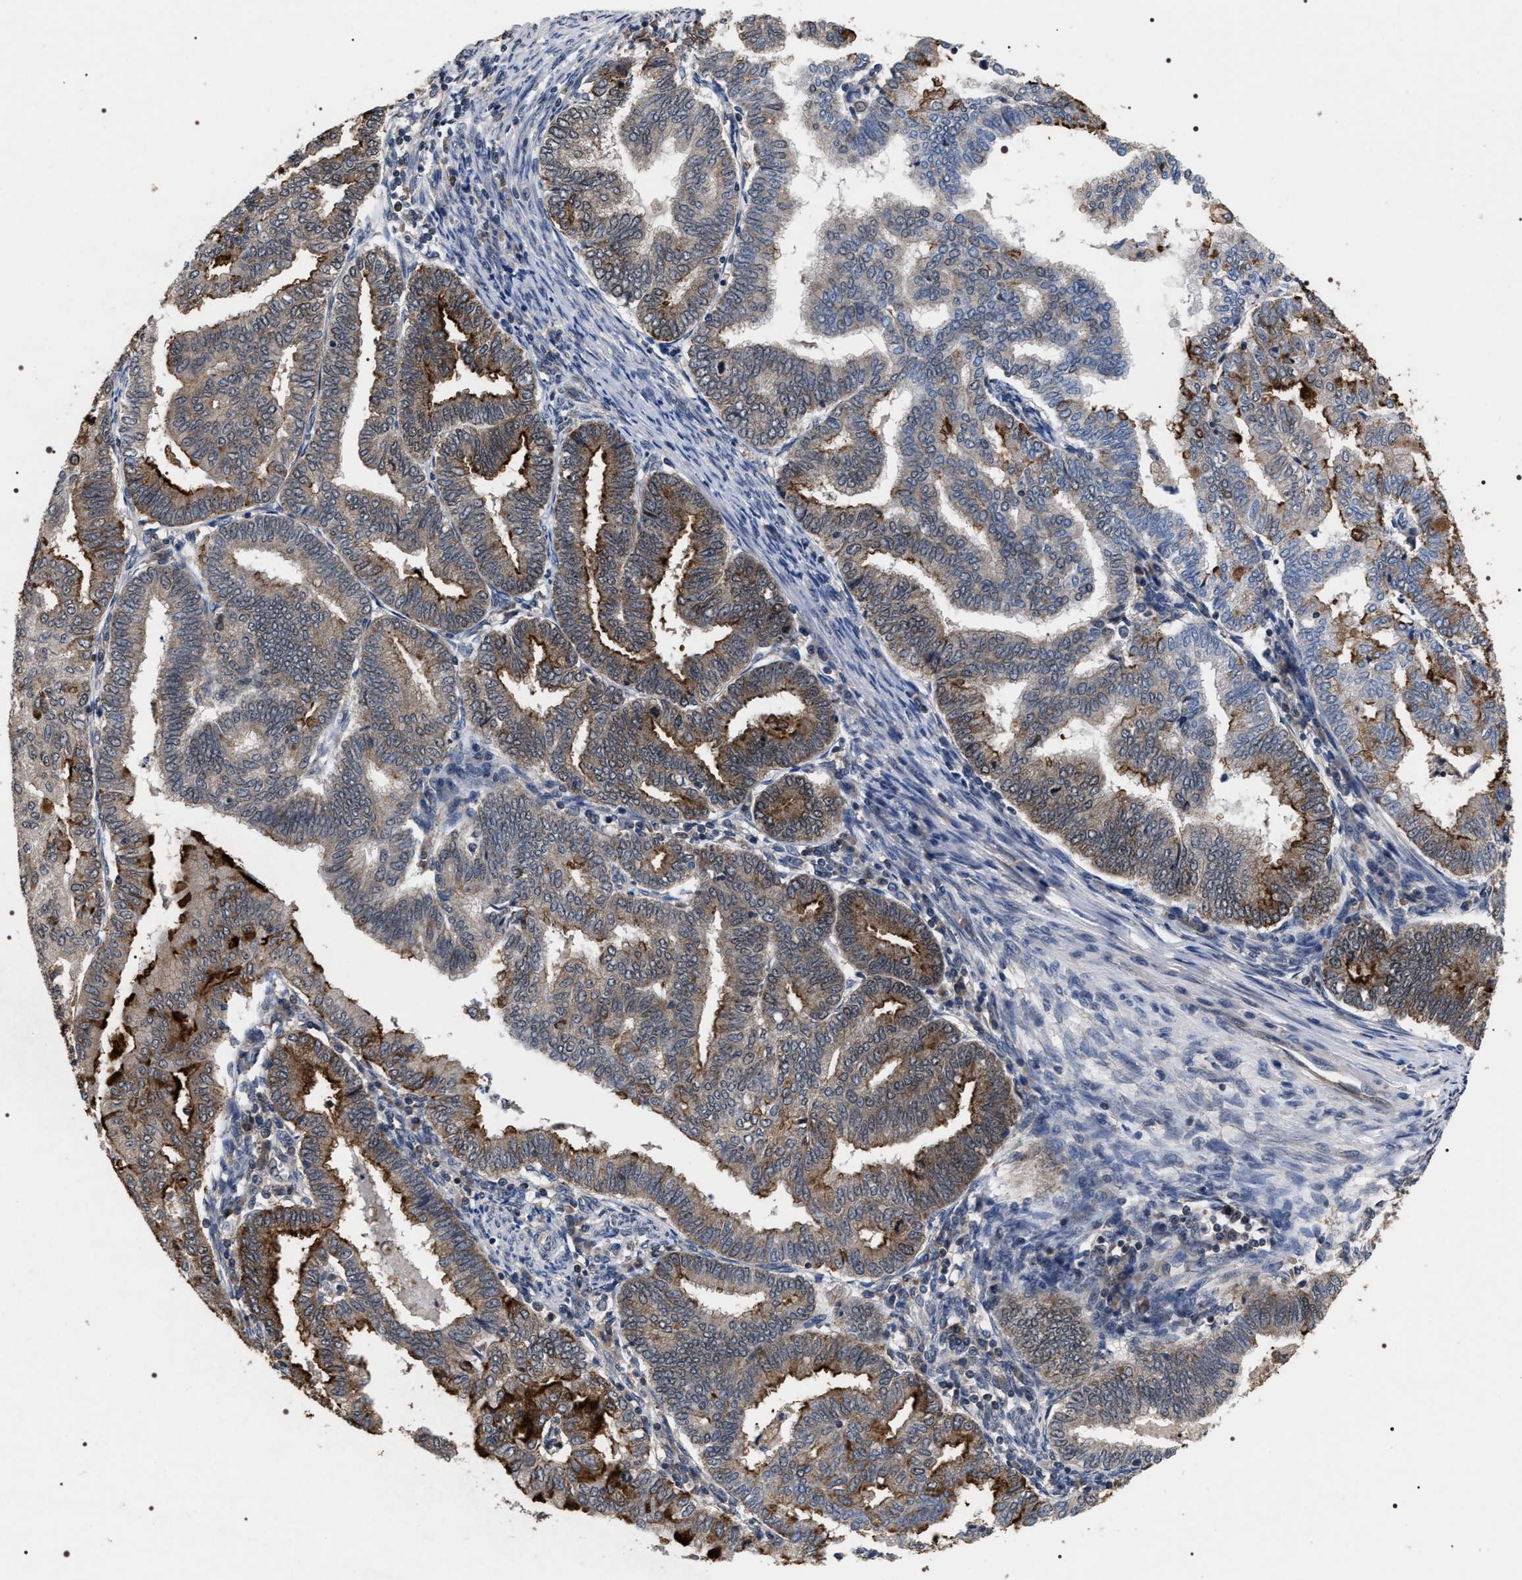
{"staining": {"intensity": "strong", "quantity": "25%-75%", "location": "cytoplasmic/membranous"}, "tissue": "endometrial cancer", "cell_type": "Tumor cells", "image_type": "cancer", "snomed": [{"axis": "morphology", "description": "Polyp, NOS"}, {"axis": "morphology", "description": "Adenocarcinoma, NOS"}, {"axis": "morphology", "description": "Adenoma, NOS"}, {"axis": "topography", "description": "Endometrium"}], "caption": "Immunohistochemistry (IHC) photomicrograph of neoplastic tissue: endometrial cancer stained using IHC demonstrates high levels of strong protein expression localized specifically in the cytoplasmic/membranous of tumor cells, appearing as a cytoplasmic/membranous brown color.", "gene": "UPF3A", "patient": {"sex": "female", "age": 79}}